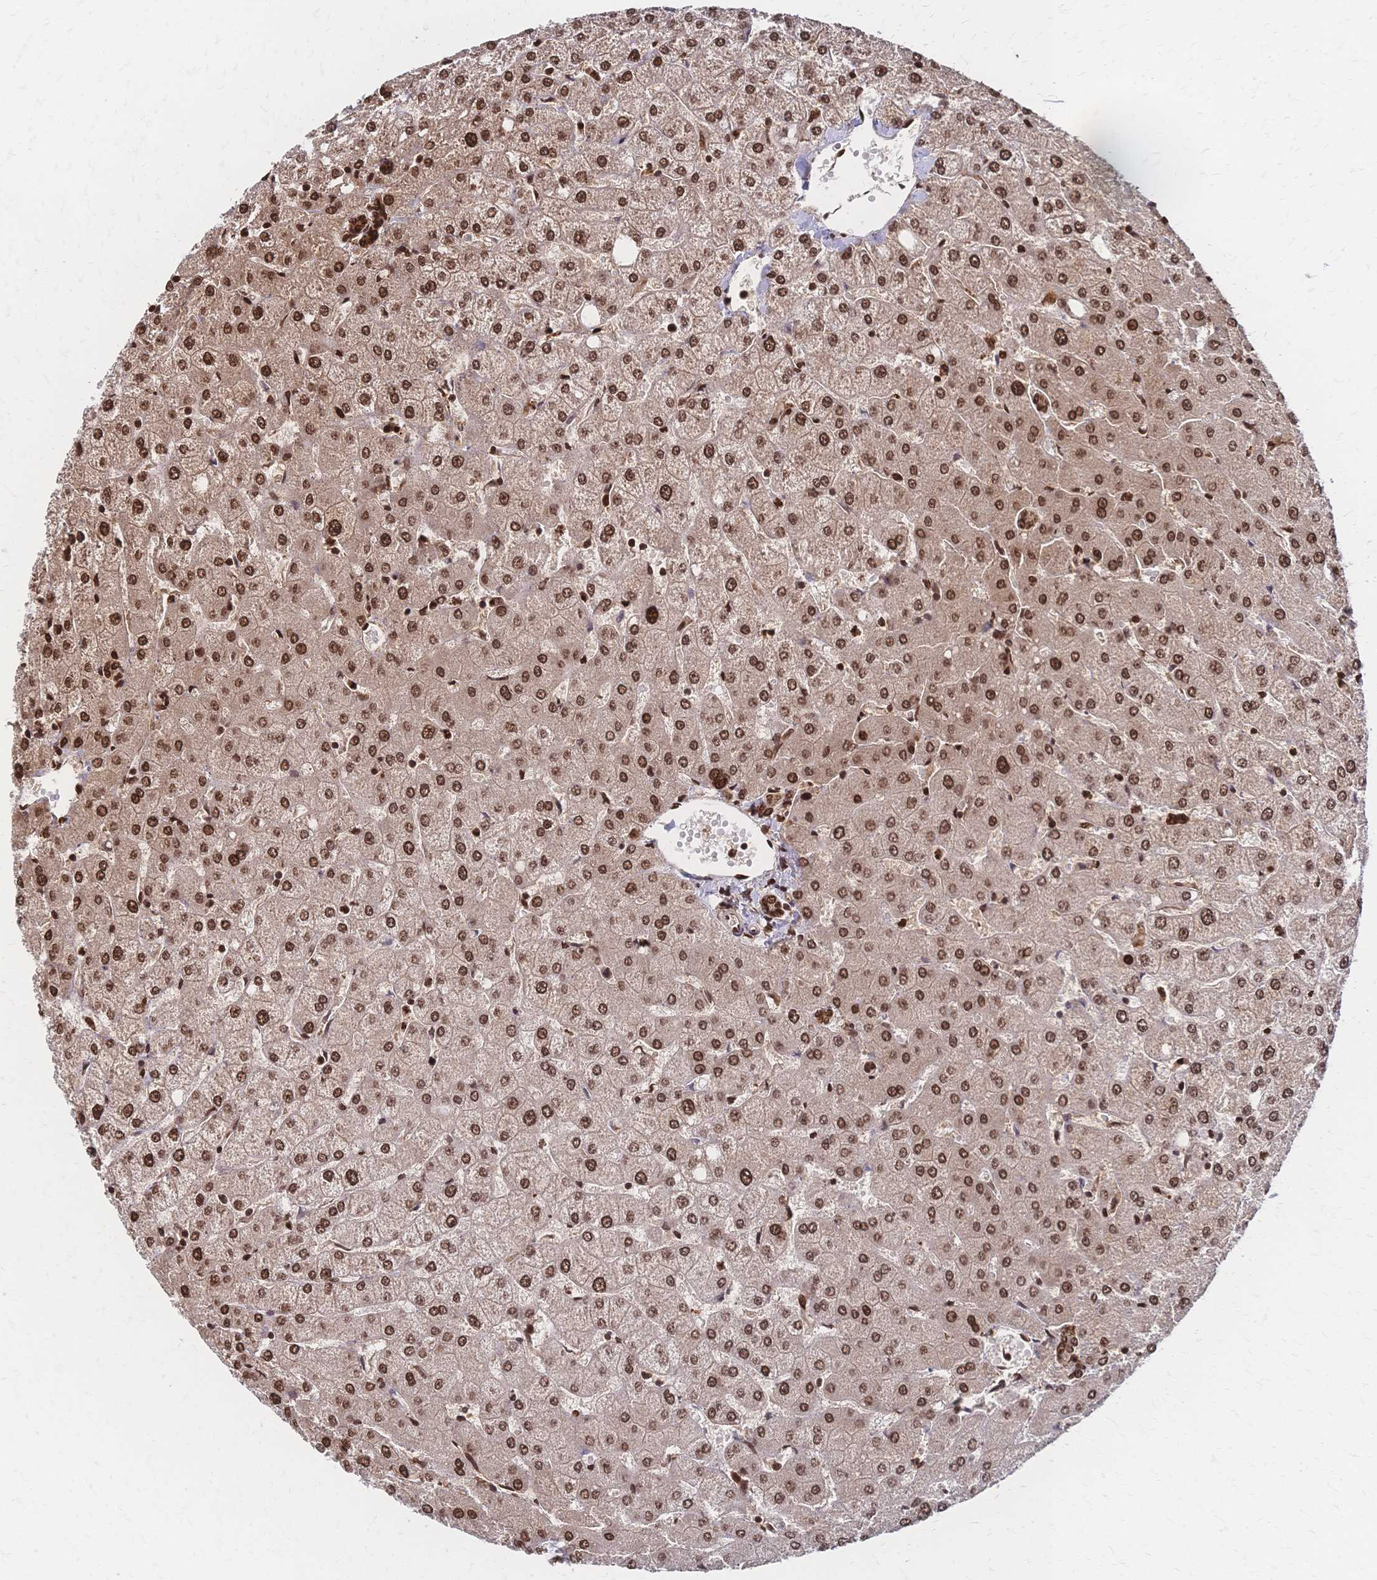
{"staining": {"intensity": "moderate", "quantity": ">75%", "location": "nuclear"}, "tissue": "liver", "cell_type": "Cholangiocytes", "image_type": "normal", "snomed": [{"axis": "morphology", "description": "Normal tissue, NOS"}, {"axis": "topography", "description": "Liver"}], "caption": "Immunohistochemical staining of normal human liver reveals >75% levels of moderate nuclear protein positivity in approximately >75% of cholangiocytes.", "gene": "HDGF", "patient": {"sex": "female", "age": 54}}